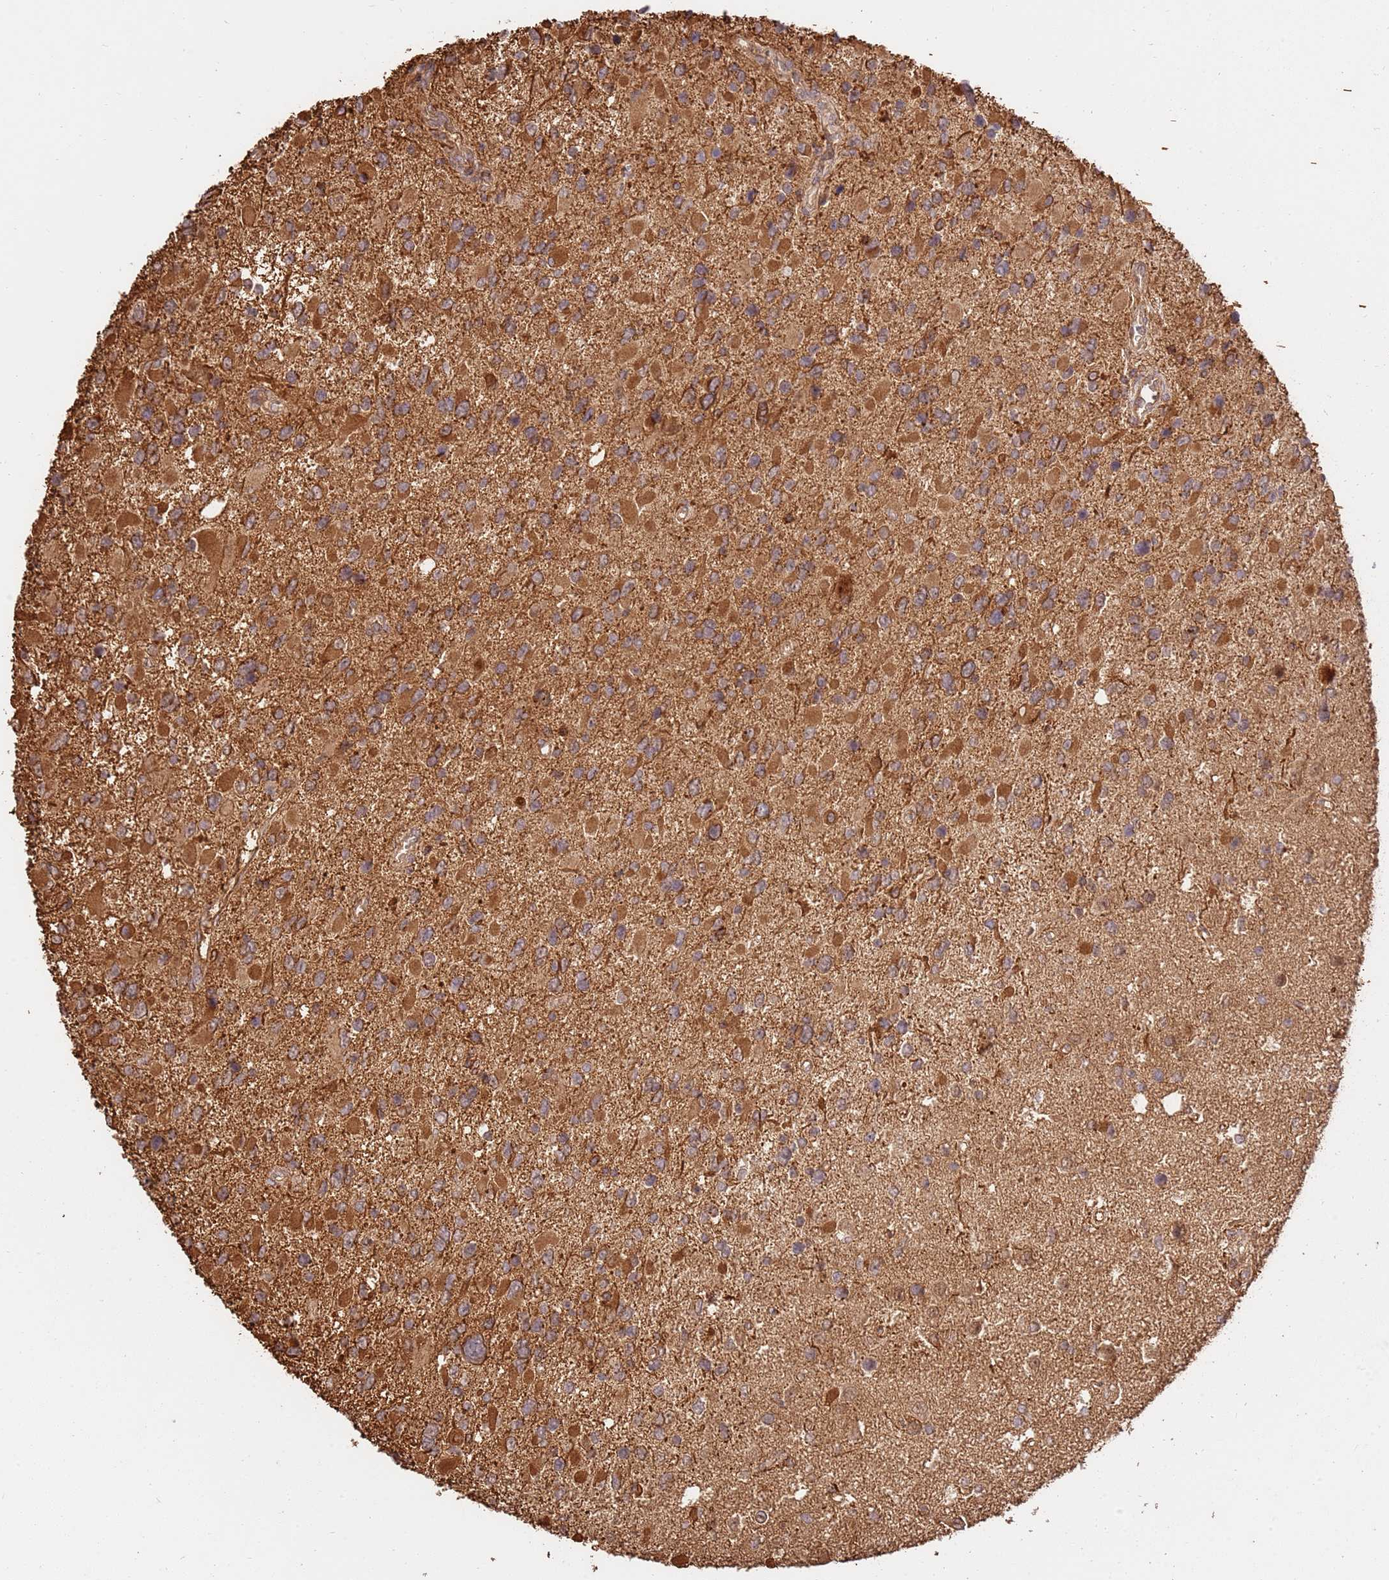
{"staining": {"intensity": "moderate", "quantity": ">75%", "location": "cytoplasmic/membranous"}, "tissue": "glioma", "cell_type": "Tumor cells", "image_type": "cancer", "snomed": [{"axis": "morphology", "description": "Glioma, malignant, High grade"}, {"axis": "topography", "description": "Brain"}], "caption": "Glioma was stained to show a protein in brown. There is medium levels of moderate cytoplasmic/membranous expression in approximately >75% of tumor cells. The staining is performed using DAB (3,3'-diaminobenzidine) brown chromogen to label protein expression. The nuclei are counter-stained blue using hematoxylin.", "gene": "KATNAL2", "patient": {"sex": "male", "age": 53}}